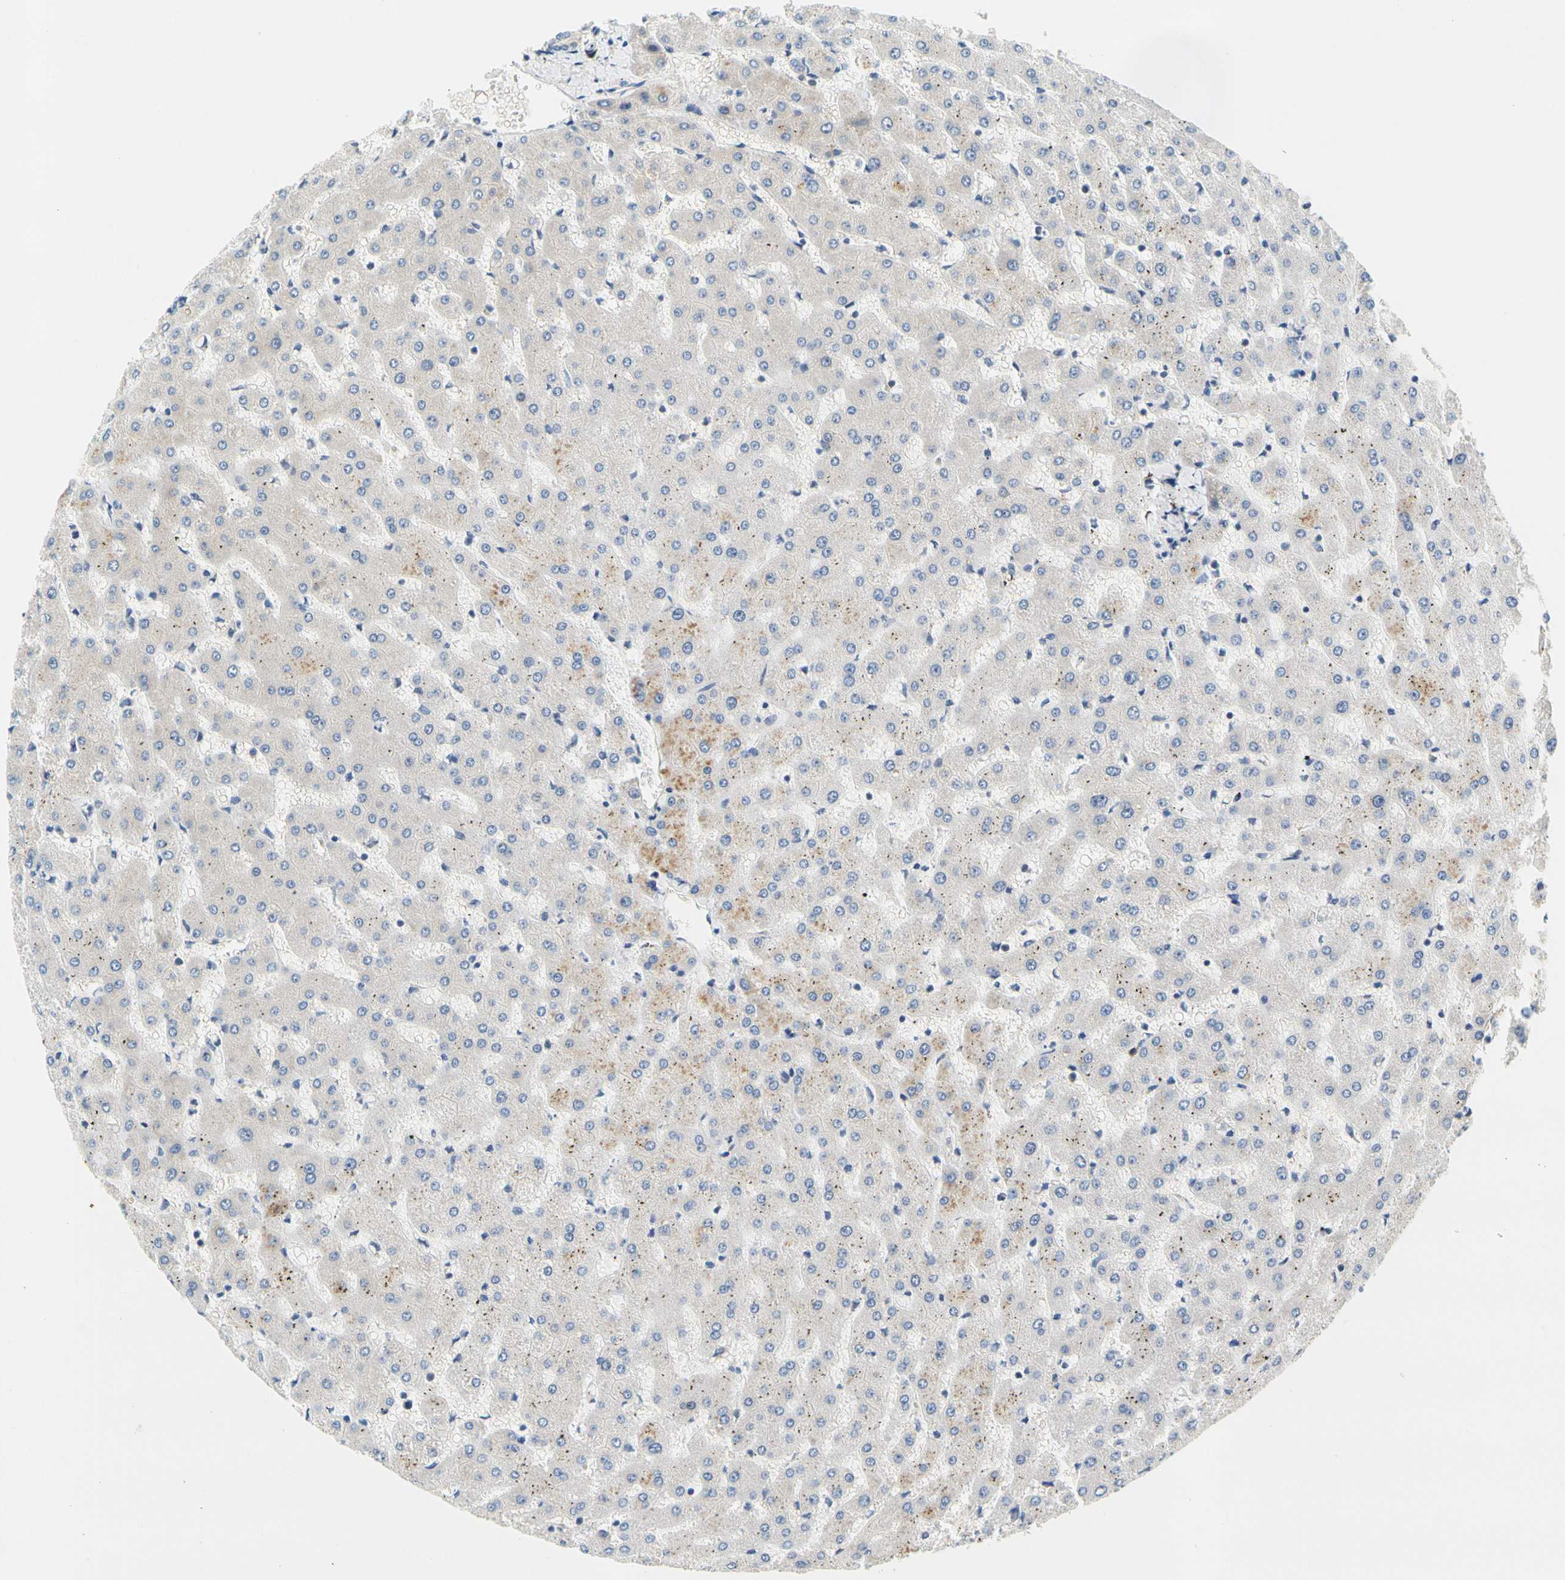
{"staining": {"intensity": "negative", "quantity": "none", "location": "none"}, "tissue": "liver", "cell_type": "Cholangiocytes", "image_type": "normal", "snomed": [{"axis": "morphology", "description": "Normal tissue, NOS"}, {"axis": "topography", "description": "Liver"}], "caption": "Cholangiocytes are negative for protein expression in normal human liver.", "gene": "LRRC47", "patient": {"sex": "female", "age": 63}}